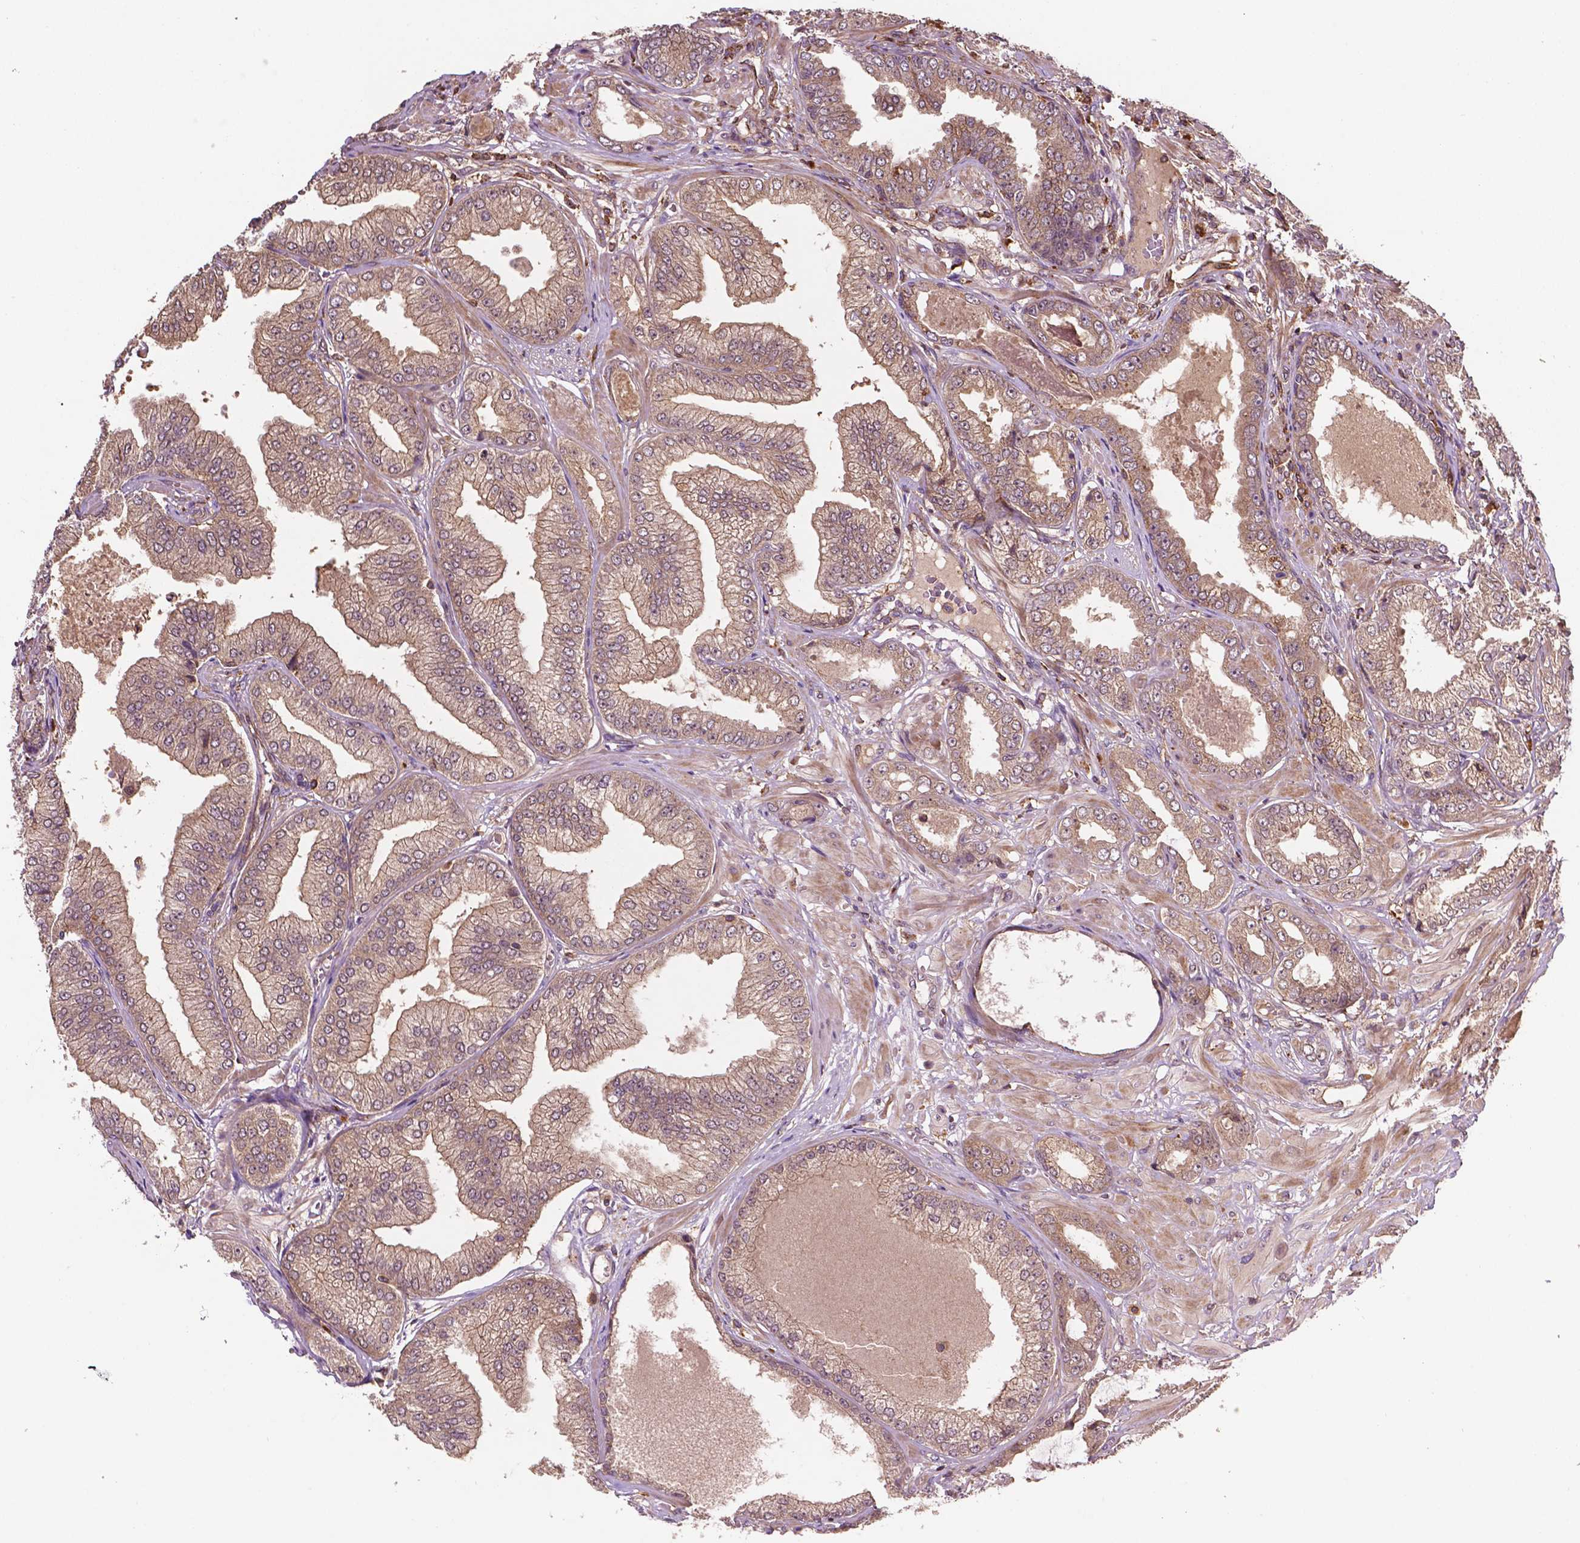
{"staining": {"intensity": "weak", "quantity": ">75%", "location": "cytoplasmic/membranous"}, "tissue": "prostate cancer", "cell_type": "Tumor cells", "image_type": "cancer", "snomed": [{"axis": "morphology", "description": "Adenocarcinoma, Low grade"}, {"axis": "topography", "description": "Prostate"}], "caption": "Weak cytoplasmic/membranous protein expression is seen in about >75% of tumor cells in prostate cancer (low-grade adenocarcinoma).", "gene": "ZMYND19", "patient": {"sex": "male", "age": 55}}